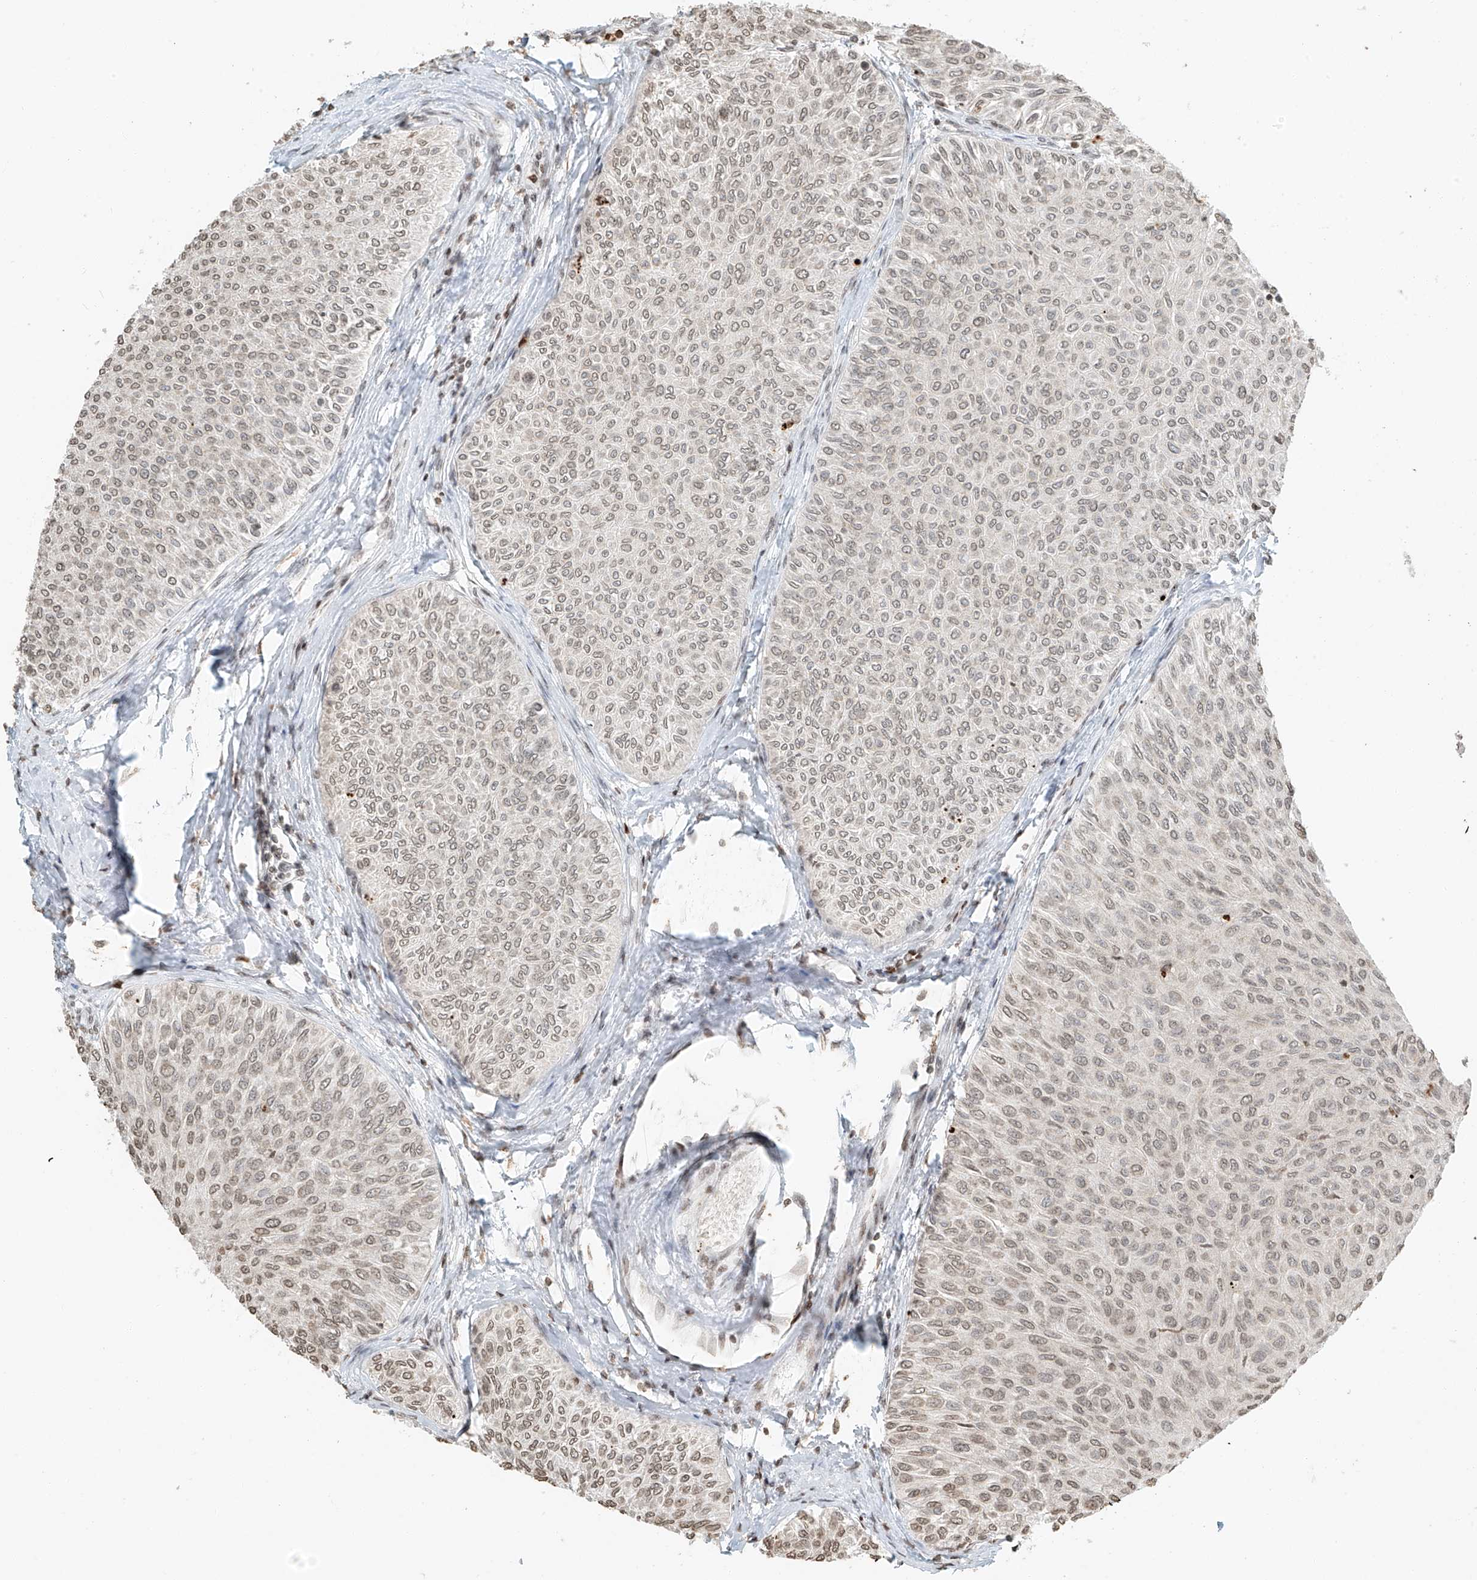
{"staining": {"intensity": "weak", "quantity": "25%-75%", "location": "nuclear"}, "tissue": "urothelial cancer", "cell_type": "Tumor cells", "image_type": "cancer", "snomed": [{"axis": "morphology", "description": "Urothelial carcinoma, Low grade"}, {"axis": "topography", "description": "Urinary bladder"}], "caption": "Urothelial carcinoma (low-grade) tissue exhibits weak nuclear positivity in about 25%-75% of tumor cells", "gene": "C17orf58", "patient": {"sex": "male", "age": 78}}